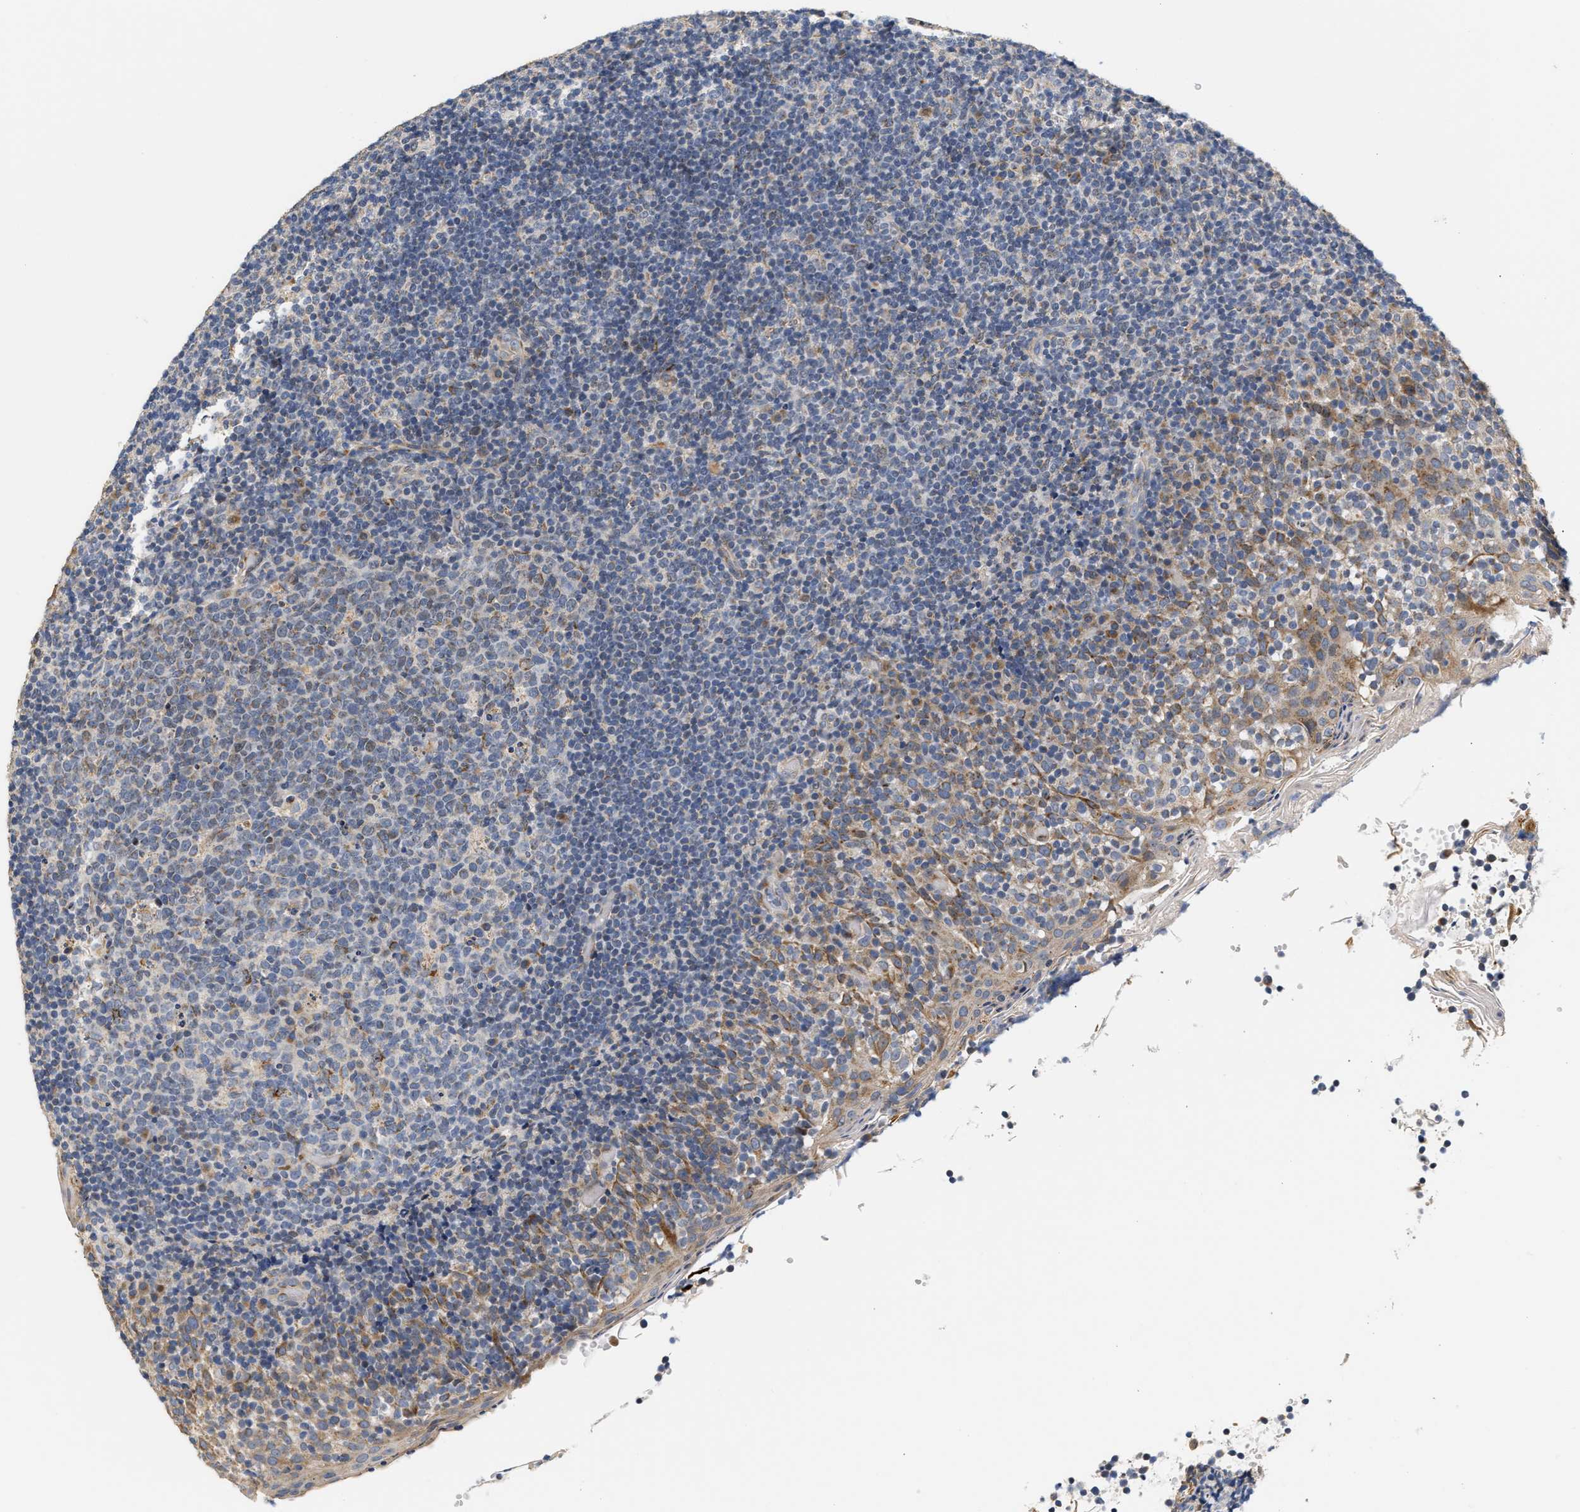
{"staining": {"intensity": "weak", "quantity": "<25%", "location": "cytoplasmic/membranous"}, "tissue": "tonsil", "cell_type": "Germinal center cells", "image_type": "normal", "snomed": [{"axis": "morphology", "description": "Normal tissue, NOS"}, {"axis": "topography", "description": "Tonsil"}], "caption": "The photomicrograph demonstrates no significant expression in germinal center cells of tonsil.", "gene": "TMEM168", "patient": {"sex": "female", "age": 19}}